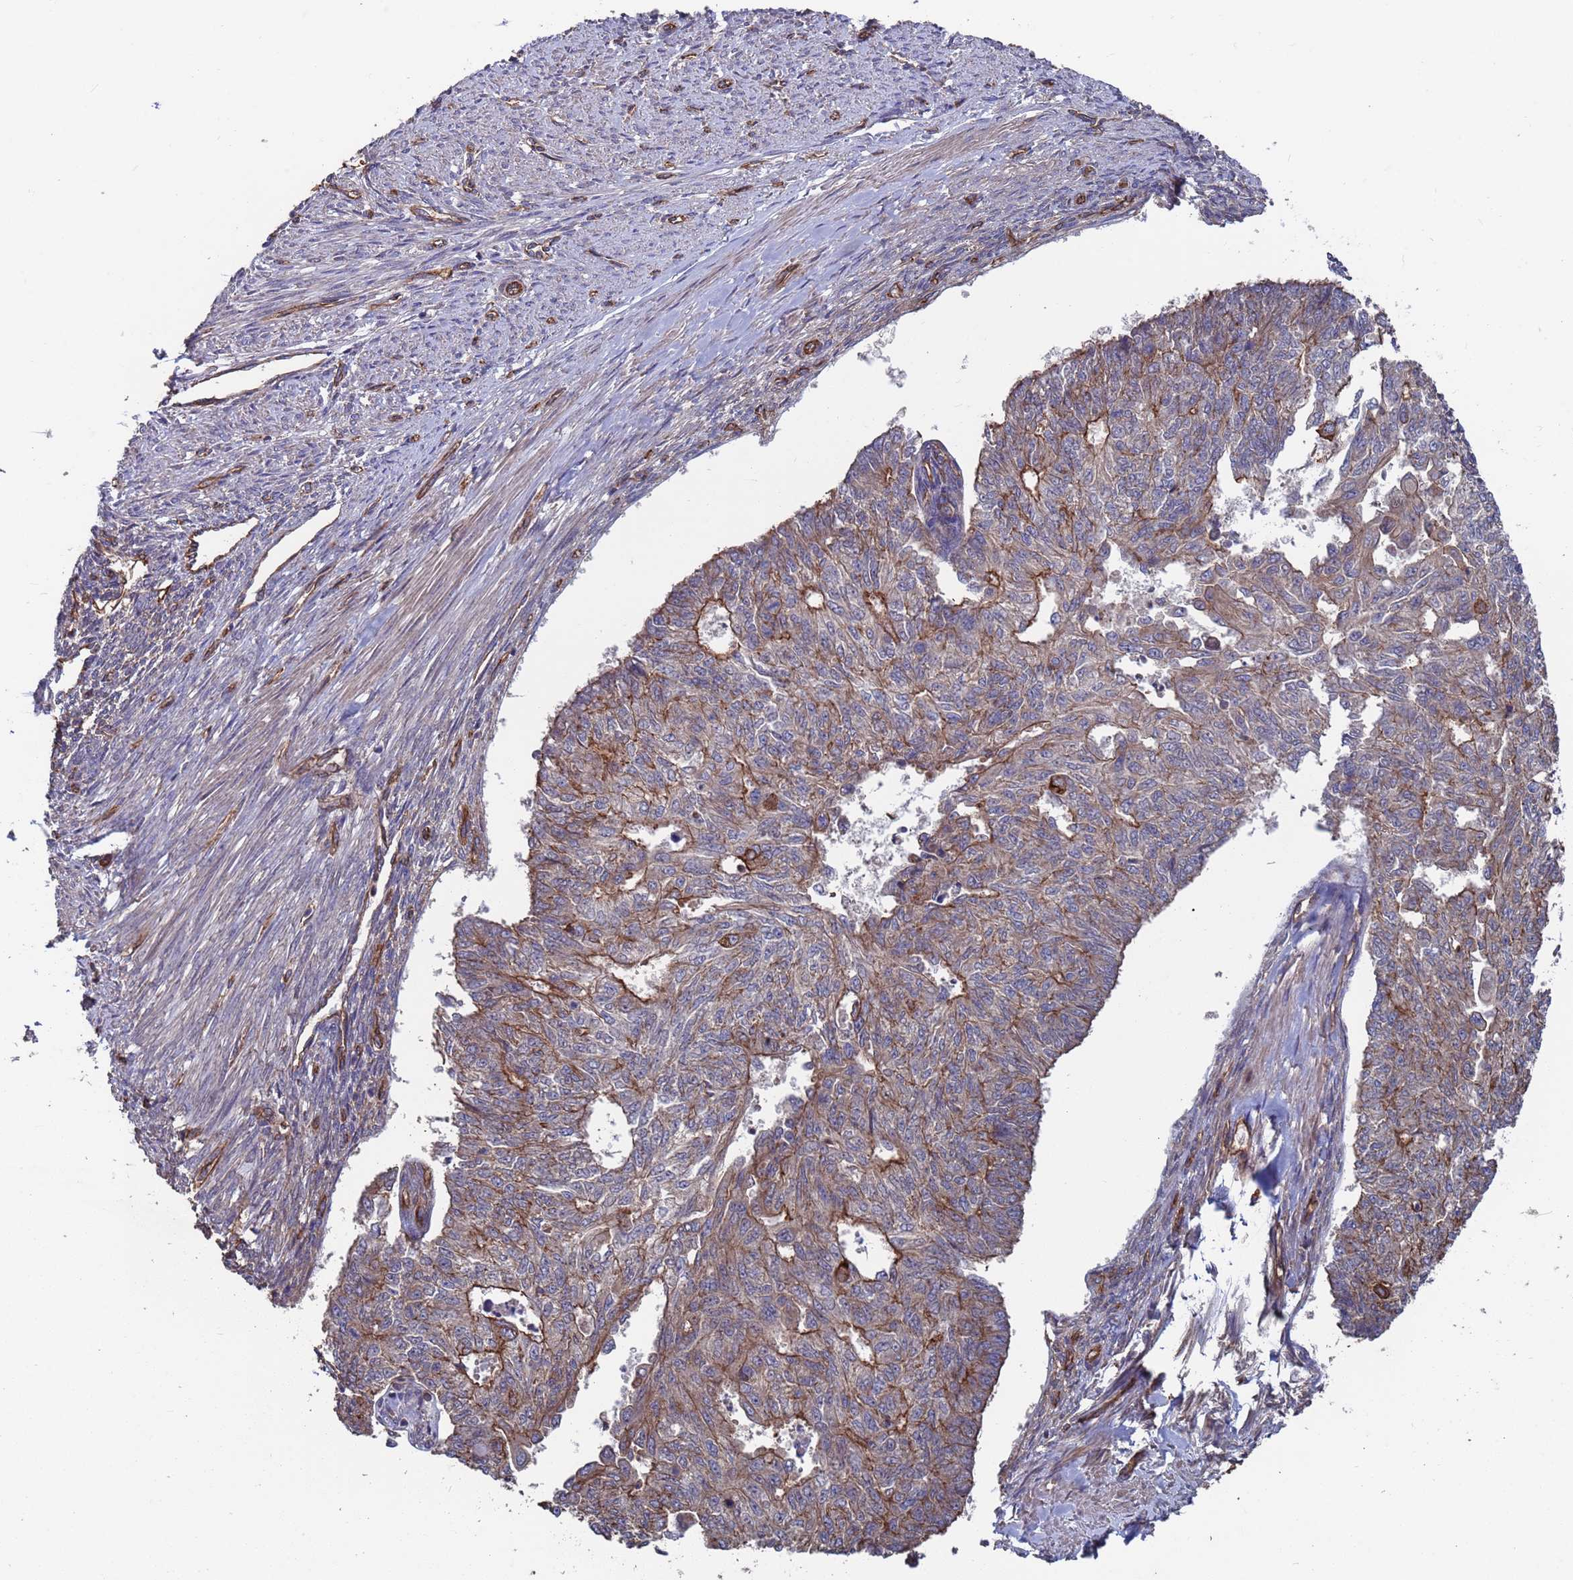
{"staining": {"intensity": "moderate", "quantity": "25%-75%", "location": "cytoplasmic/membranous"}, "tissue": "endometrial cancer", "cell_type": "Tumor cells", "image_type": "cancer", "snomed": [{"axis": "morphology", "description": "Adenocarcinoma, NOS"}, {"axis": "topography", "description": "Endometrium"}], "caption": "Immunohistochemical staining of human endometrial cancer (adenocarcinoma) exhibits medium levels of moderate cytoplasmic/membranous positivity in approximately 25%-75% of tumor cells.", "gene": "NDUFAF6", "patient": {"sex": "female", "age": 32}}